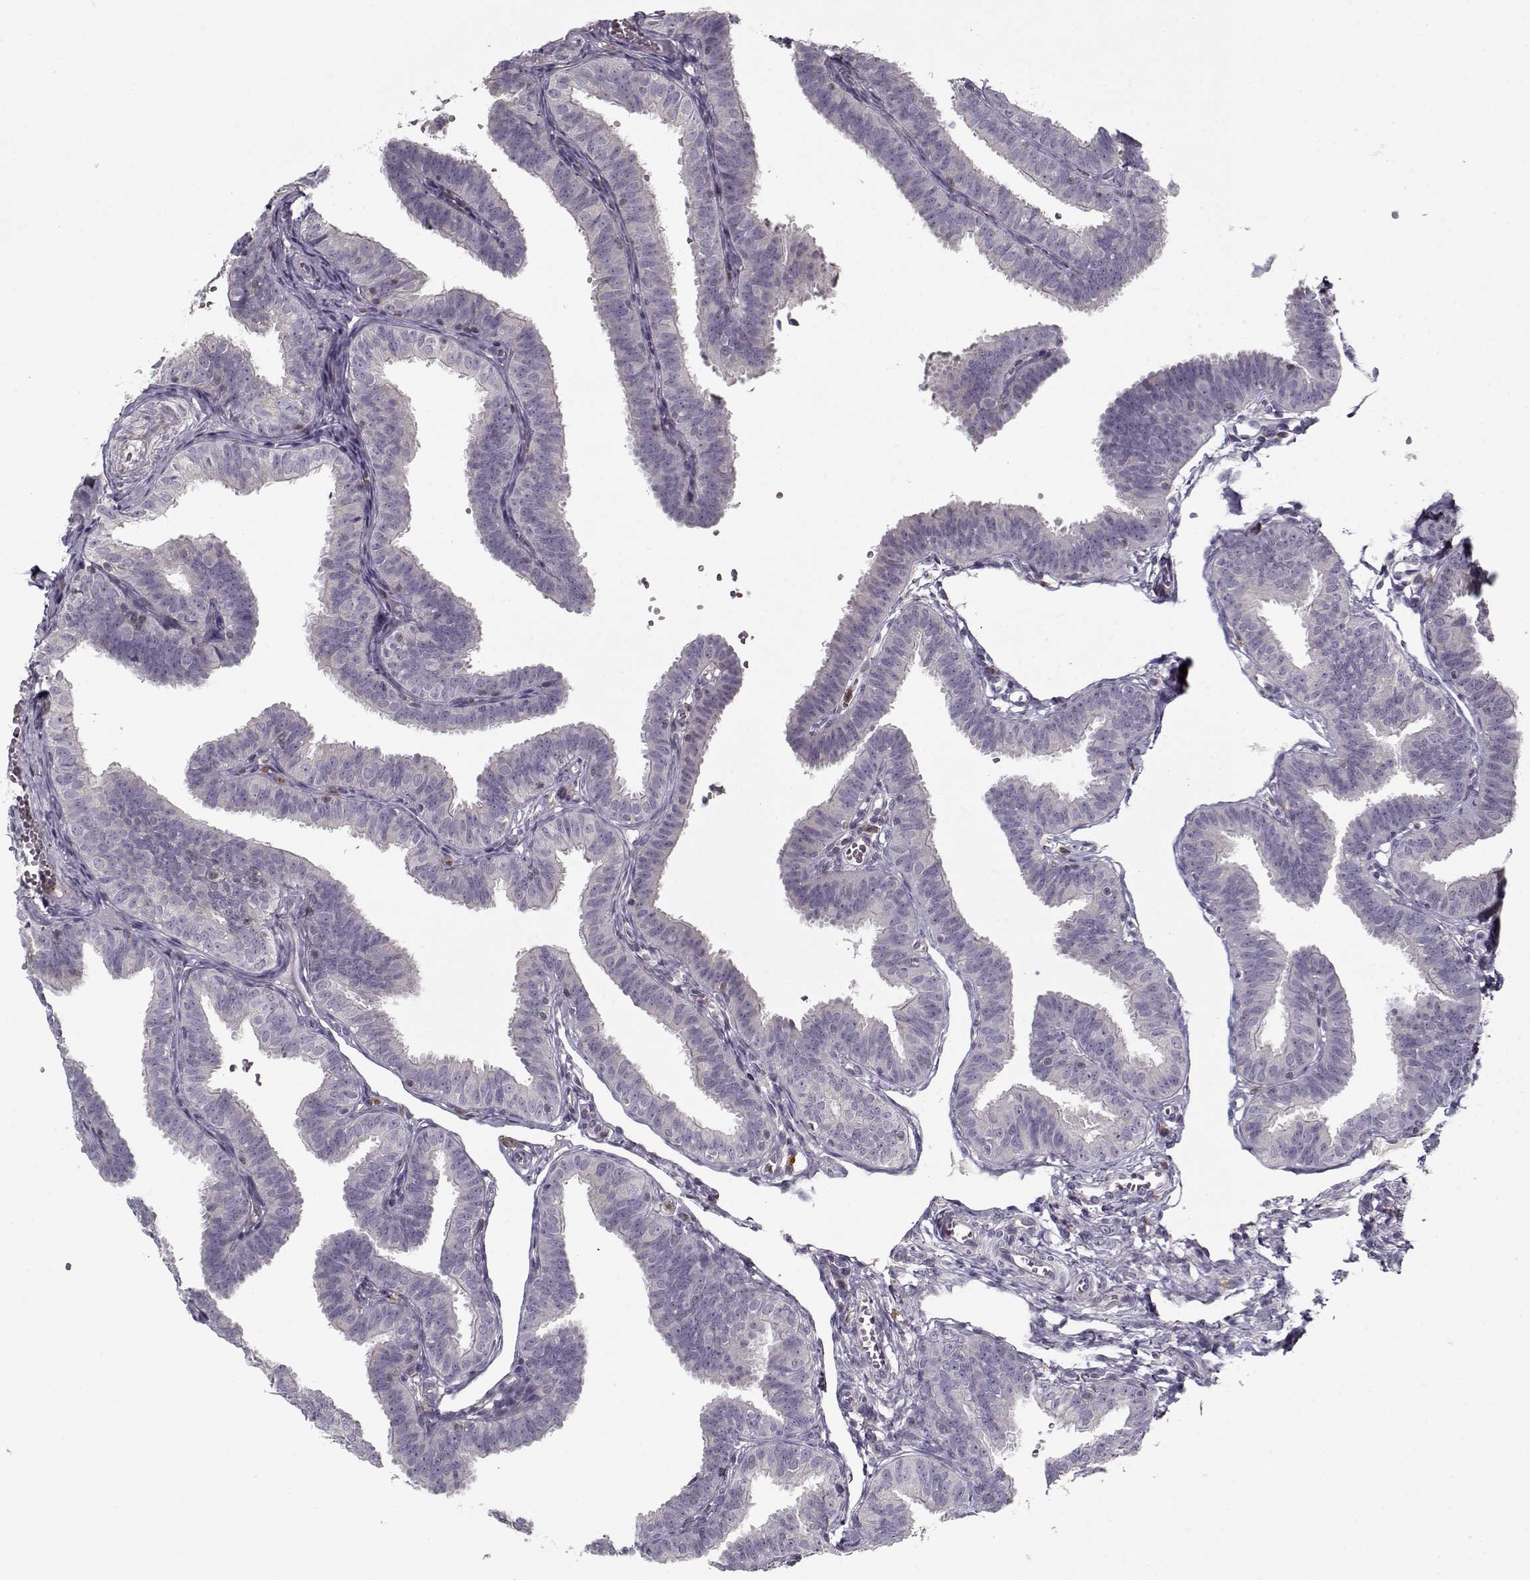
{"staining": {"intensity": "negative", "quantity": "none", "location": "none"}, "tissue": "fallopian tube", "cell_type": "Glandular cells", "image_type": "normal", "snomed": [{"axis": "morphology", "description": "Normal tissue, NOS"}, {"axis": "topography", "description": "Fallopian tube"}], "caption": "Fallopian tube stained for a protein using IHC displays no expression glandular cells.", "gene": "UNC13D", "patient": {"sex": "female", "age": 25}}